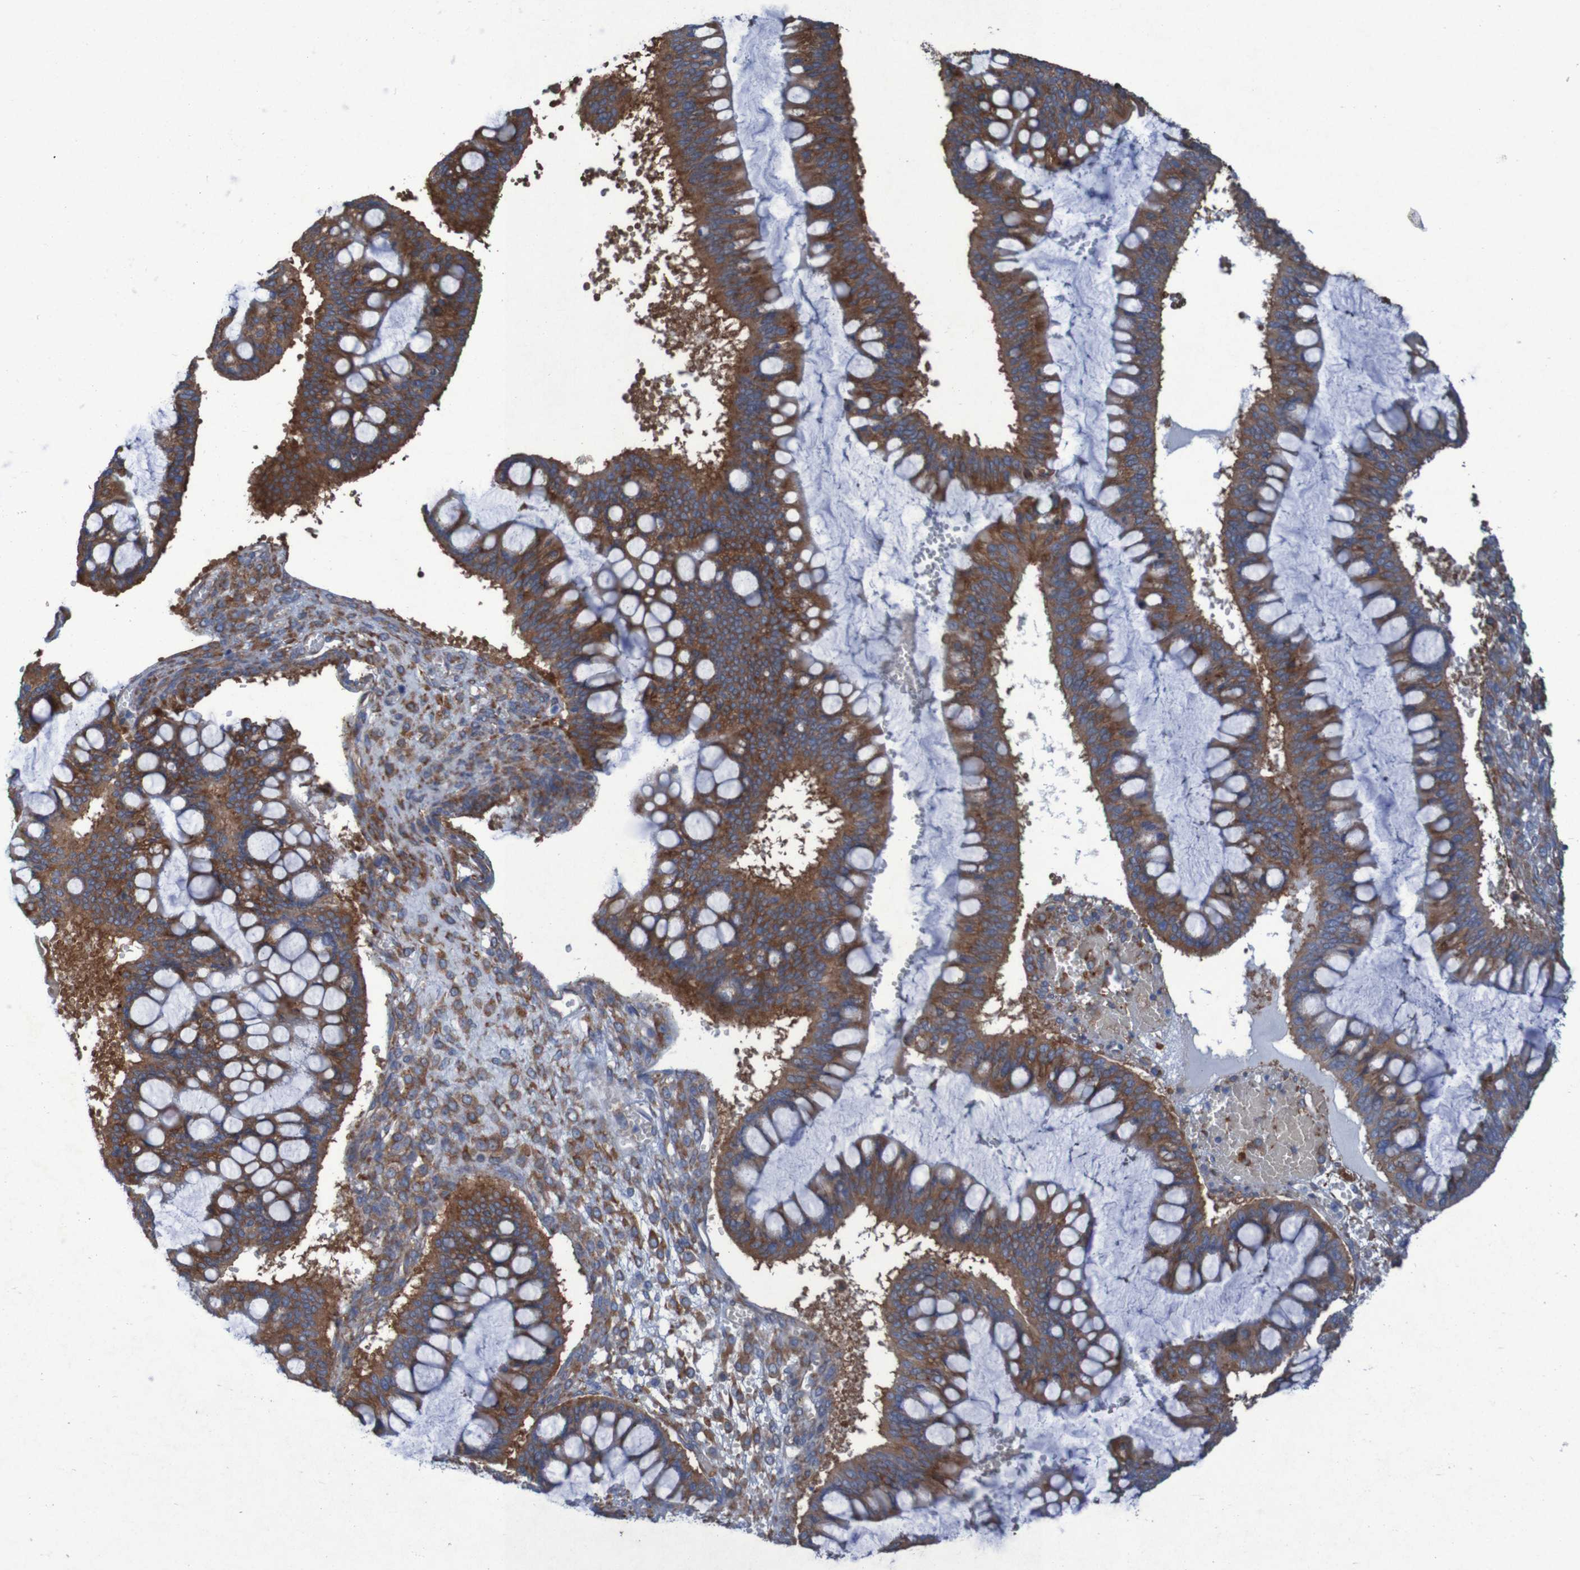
{"staining": {"intensity": "strong", "quantity": ">75%", "location": "cytoplasmic/membranous"}, "tissue": "ovarian cancer", "cell_type": "Tumor cells", "image_type": "cancer", "snomed": [{"axis": "morphology", "description": "Cystadenocarcinoma, mucinous, NOS"}, {"axis": "topography", "description": "Ovary"}], "caption": "Protein expression analysis of ovarian cancer (mucinous cystadenocarcinoma) exhibits strong cytoplasmic/membranous expression in about >75% of tumor cells.", "gene": "RPL10", "patient": {"sex": "female", "age": 73}}